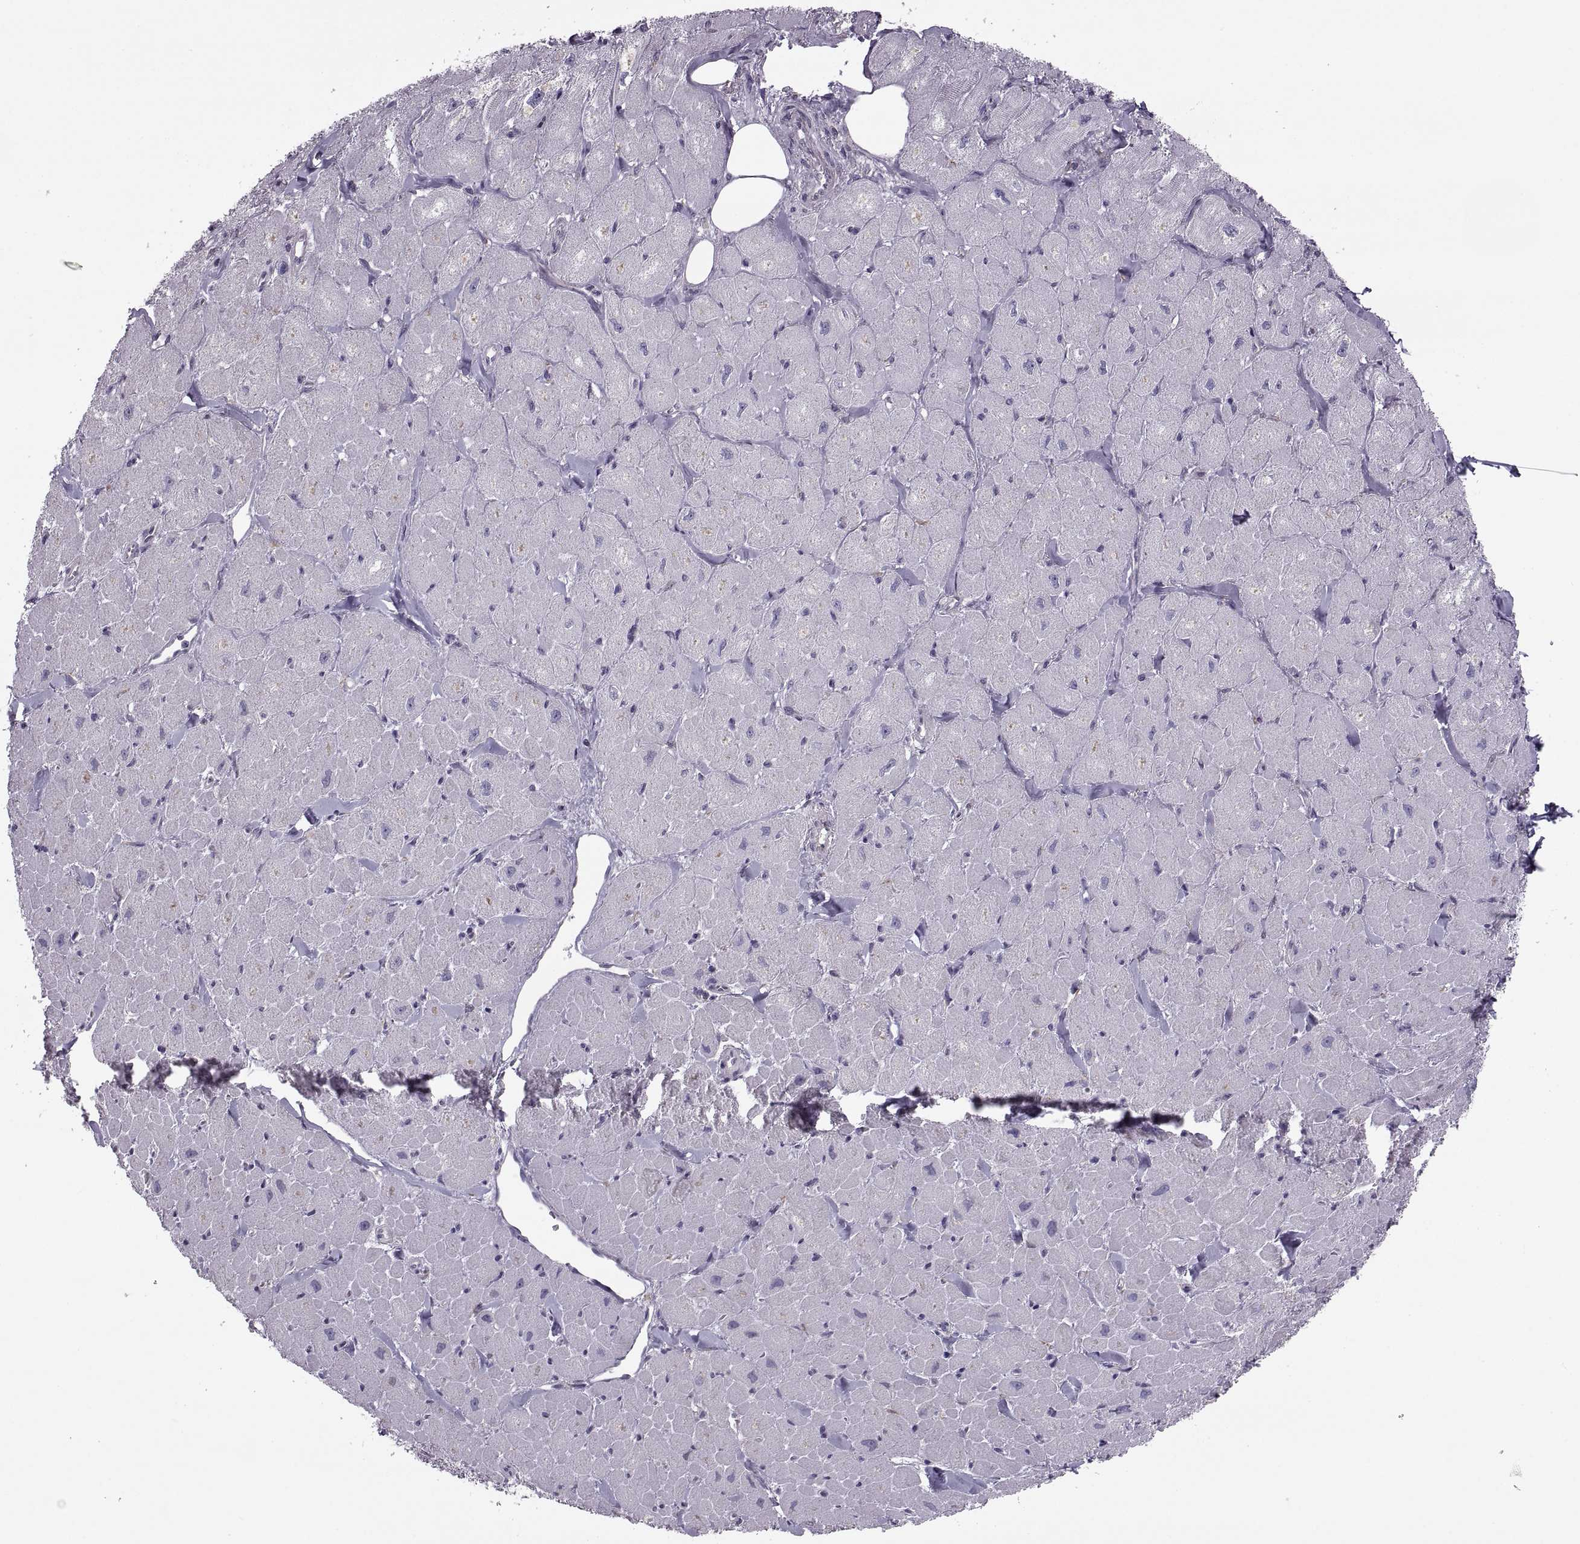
{"staining": {"intensity": "negative", "quantity": "none", "location": "none"}, "tissue": "heart muscle", "cell_type": "Cardiomyocytes", "image_type": "normal", "snomed": [{"axis": "morphology", "description": "Normal tissue, NOS"}, {"axis": "topography", "description": "Heart"}], "caption": "Cardiomyocytes show no significant positivity in benign heart muscle. (Brightfield microscopy of DAB IHC at high magnification).", "gene": "LETM2", "patient": {"sex": "male", "age": 60}}